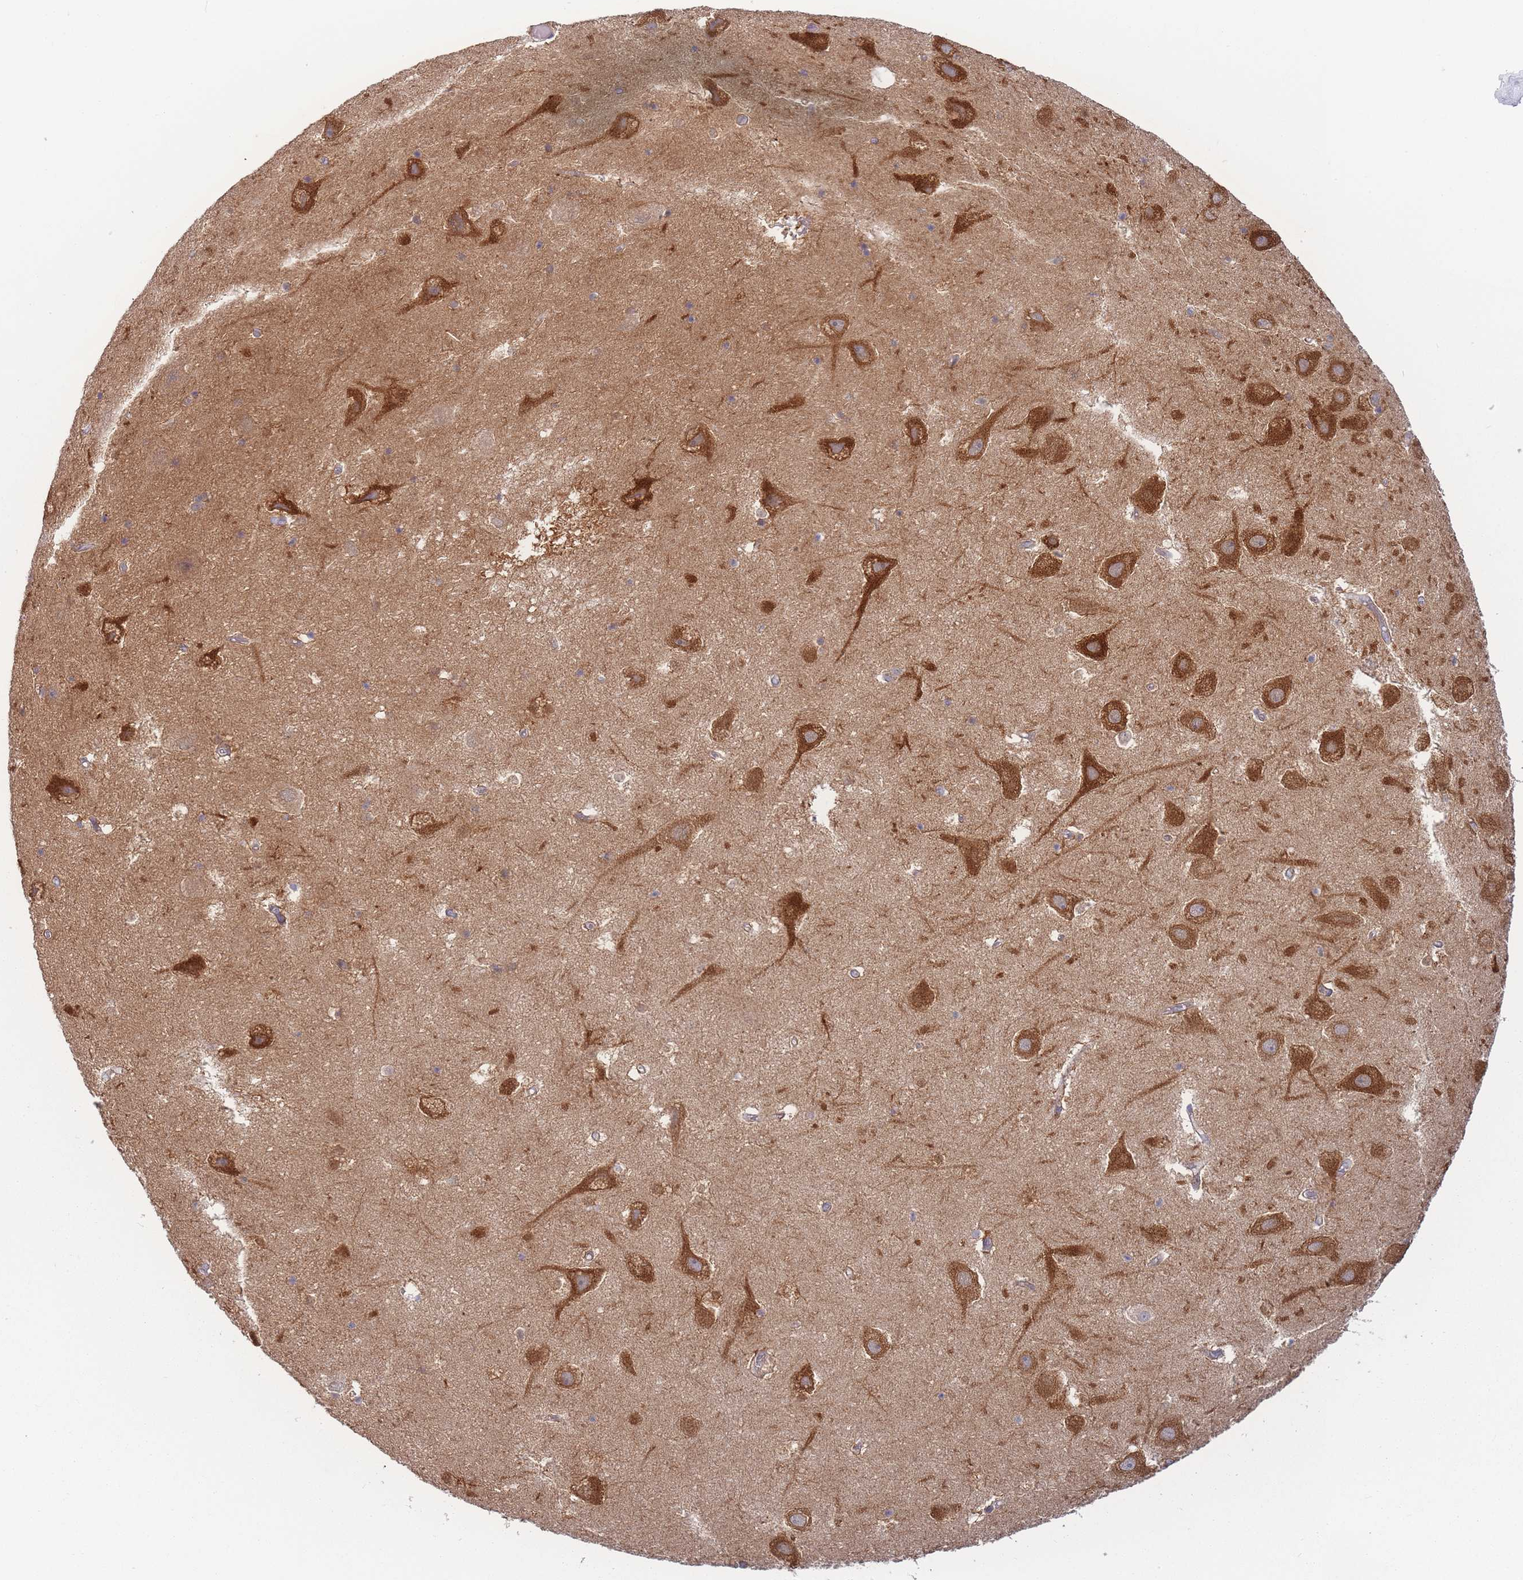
{"staining": {"intensity": "moderate", "quantity": "<25%", "location": "cytoplasmic/membranous"}, "tissue": "hippocampus", "cell_type": "Glial cells", "image_type": "normal", "snomed": [{"axis": "morphology", "description": "Normal tissue, NOS"}, {"axis": "topography", "description": "Hippocampus"}], "caption": "Unremarkable hippocampus displays moderate cytoplasmic/membranous positivity in about <25% of glial cells (DAB (3,3'-diaminobenzidine) = brown stain, brightfield microscopy at high magnification)..", "gene": "SPHKAP", "patient": {"sex": "female", "age": 52}}